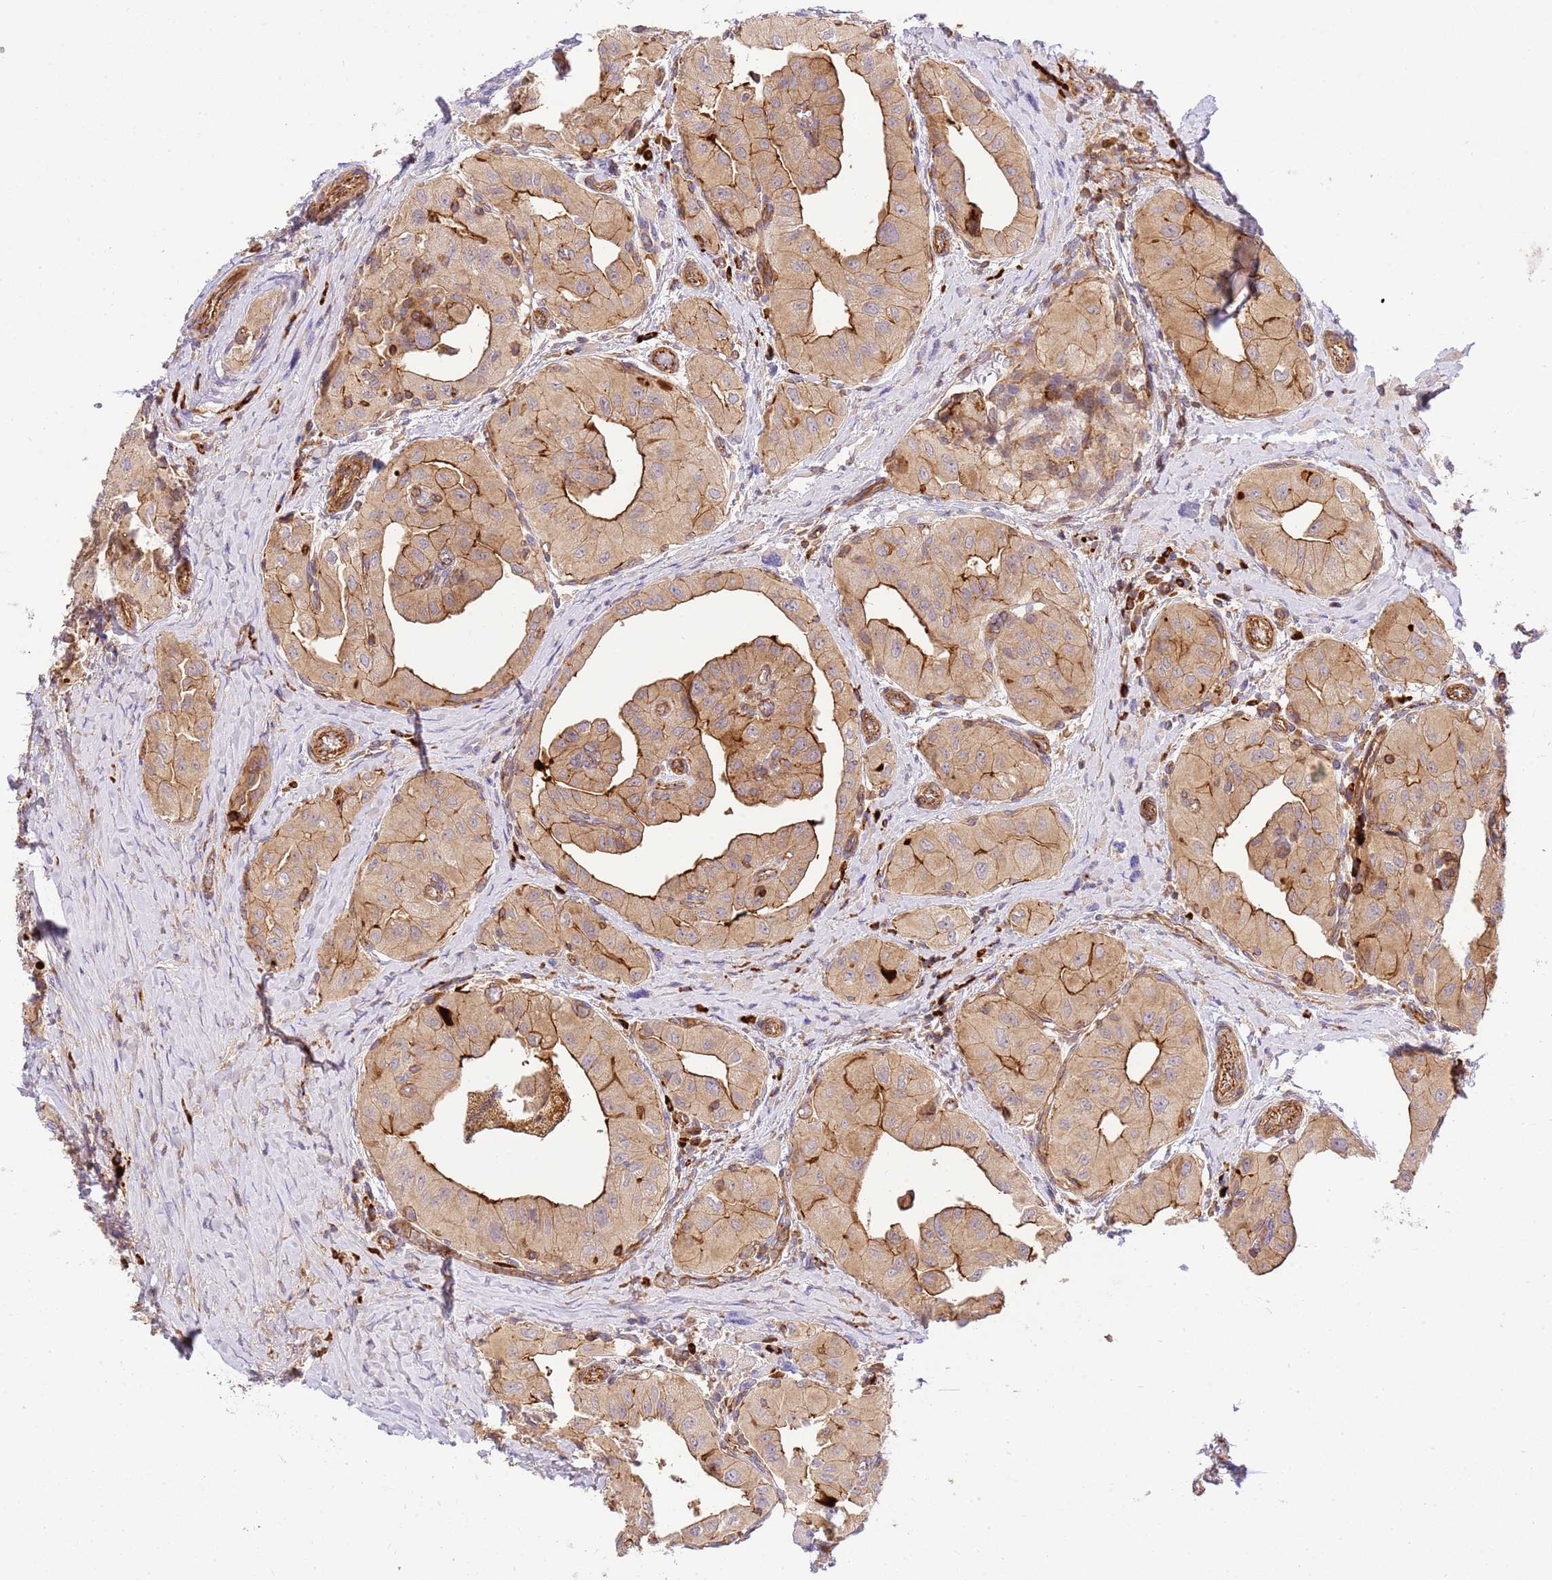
{"staining": {"intensity": "moderate", "quantity": ">75%", "location": "cytoplasmic/membranous"}, "tissue": "thyroid cancer", "cell_type": "Tumor cells", "image_type": "cancer", "snomed": [{"axis": "morphology", "description": "Papillary adenocarcinoma, NOS"}, {"axis": "topography", "description": "Thyroid gland"}], "caption": "Thyroid papillary adenocarcinoma stained for a protein demonstrates moderate cytoplasmic/membranous positivity in tumor cells.", "gene": "EFCAB8", "patient": {"sex": "female", "age": 59}}